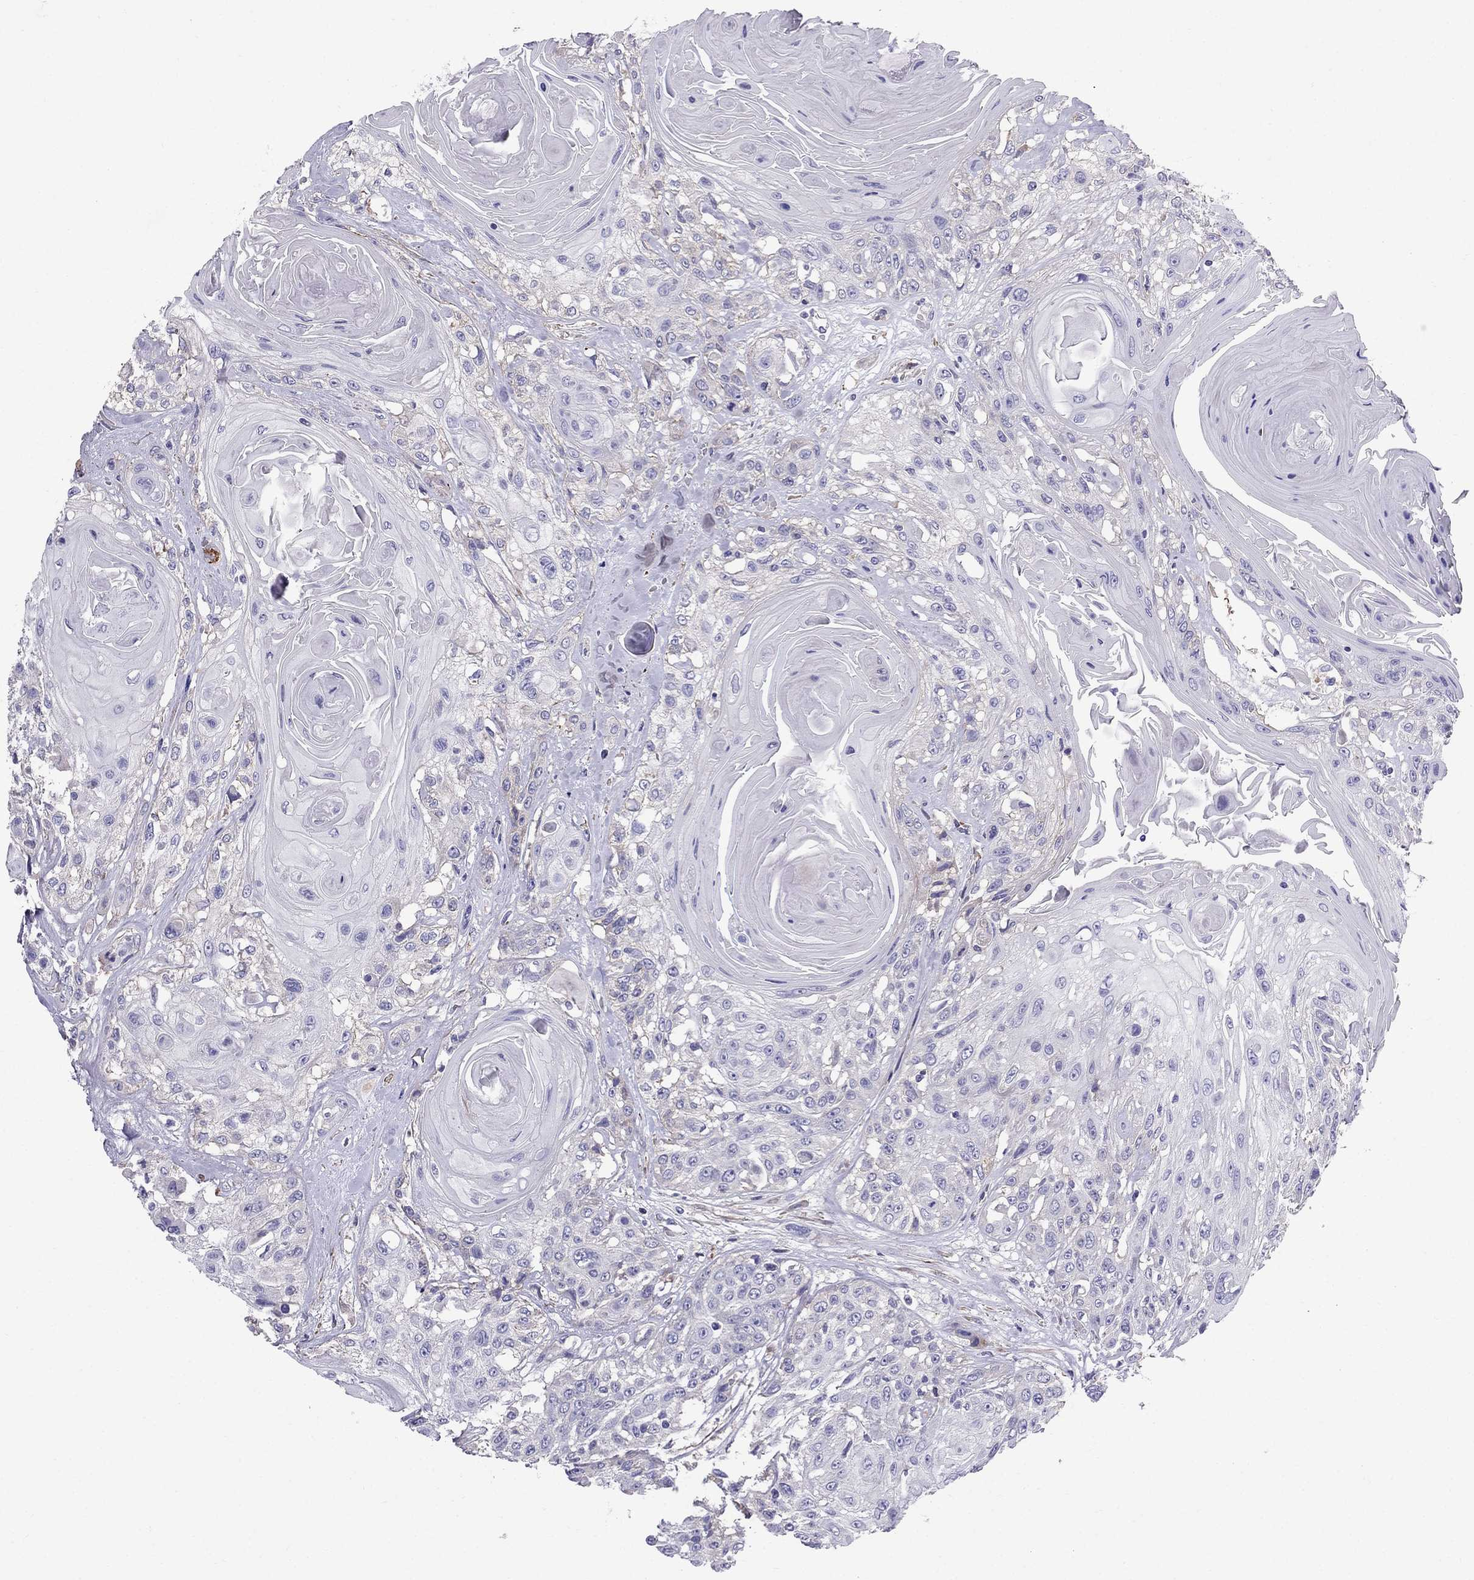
{"staining": {"intensity": "weak", "quantity": "<25%", "location": "cytoplasmic/membranous"}, "tissue": "head and neck cancer", "cell_type": "Tumor cells", "image_type": "cancer", "snomed": [{"axis": "morphology", "description": "Squamous cell carcinoma, NOS"}, {"axis": "topography", "description": "Head-Neck"}], "caption": "Photomicrograph shows no protein positivity in tumor cells of head and neck cancer tissue.", "gene": "GPR50", "patient": {"sex": "female", "age": 59}}